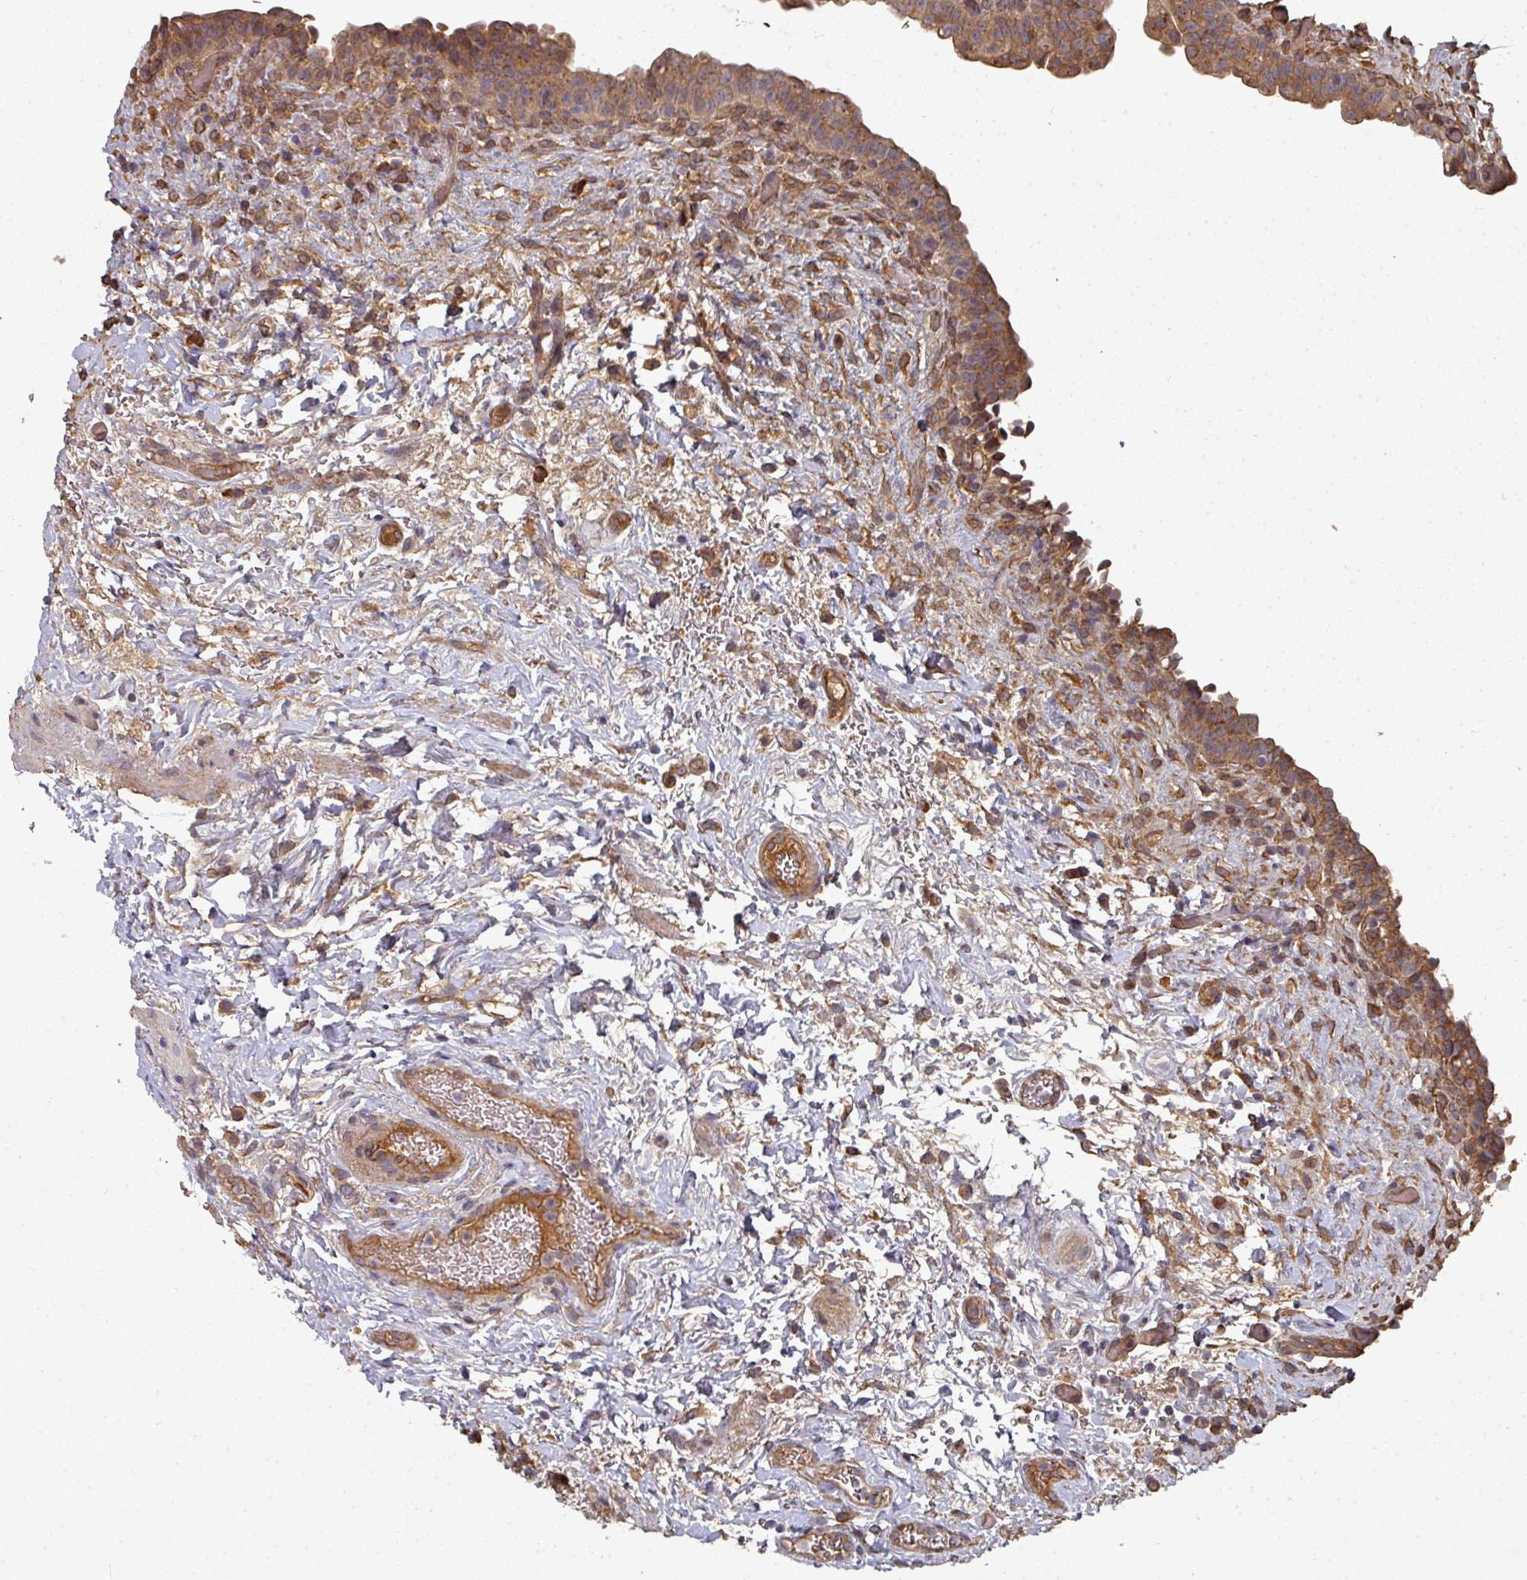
{"staining": {"intensity": "moderate", "quantity": ">75%", "location": "cytoplasmic/membranous"}, "tissue": "urinary bladder", "cell_type": "Urothelial cells", "image_type": "normal", "snomed": [{"axis": "morphology", "description": "Normal tissue, NOS"}, {"axis": "topography", "description": "Urinary bladder"}], "caption": "About >75% of urothelial cells in unremarkable urinary bladder show moderate cytoplasmic/membranous protein positivity as visualized by brown immunohistochemical staining.", "gene": "EDEM2", "patient": {"sex": "male", "age": 69}}